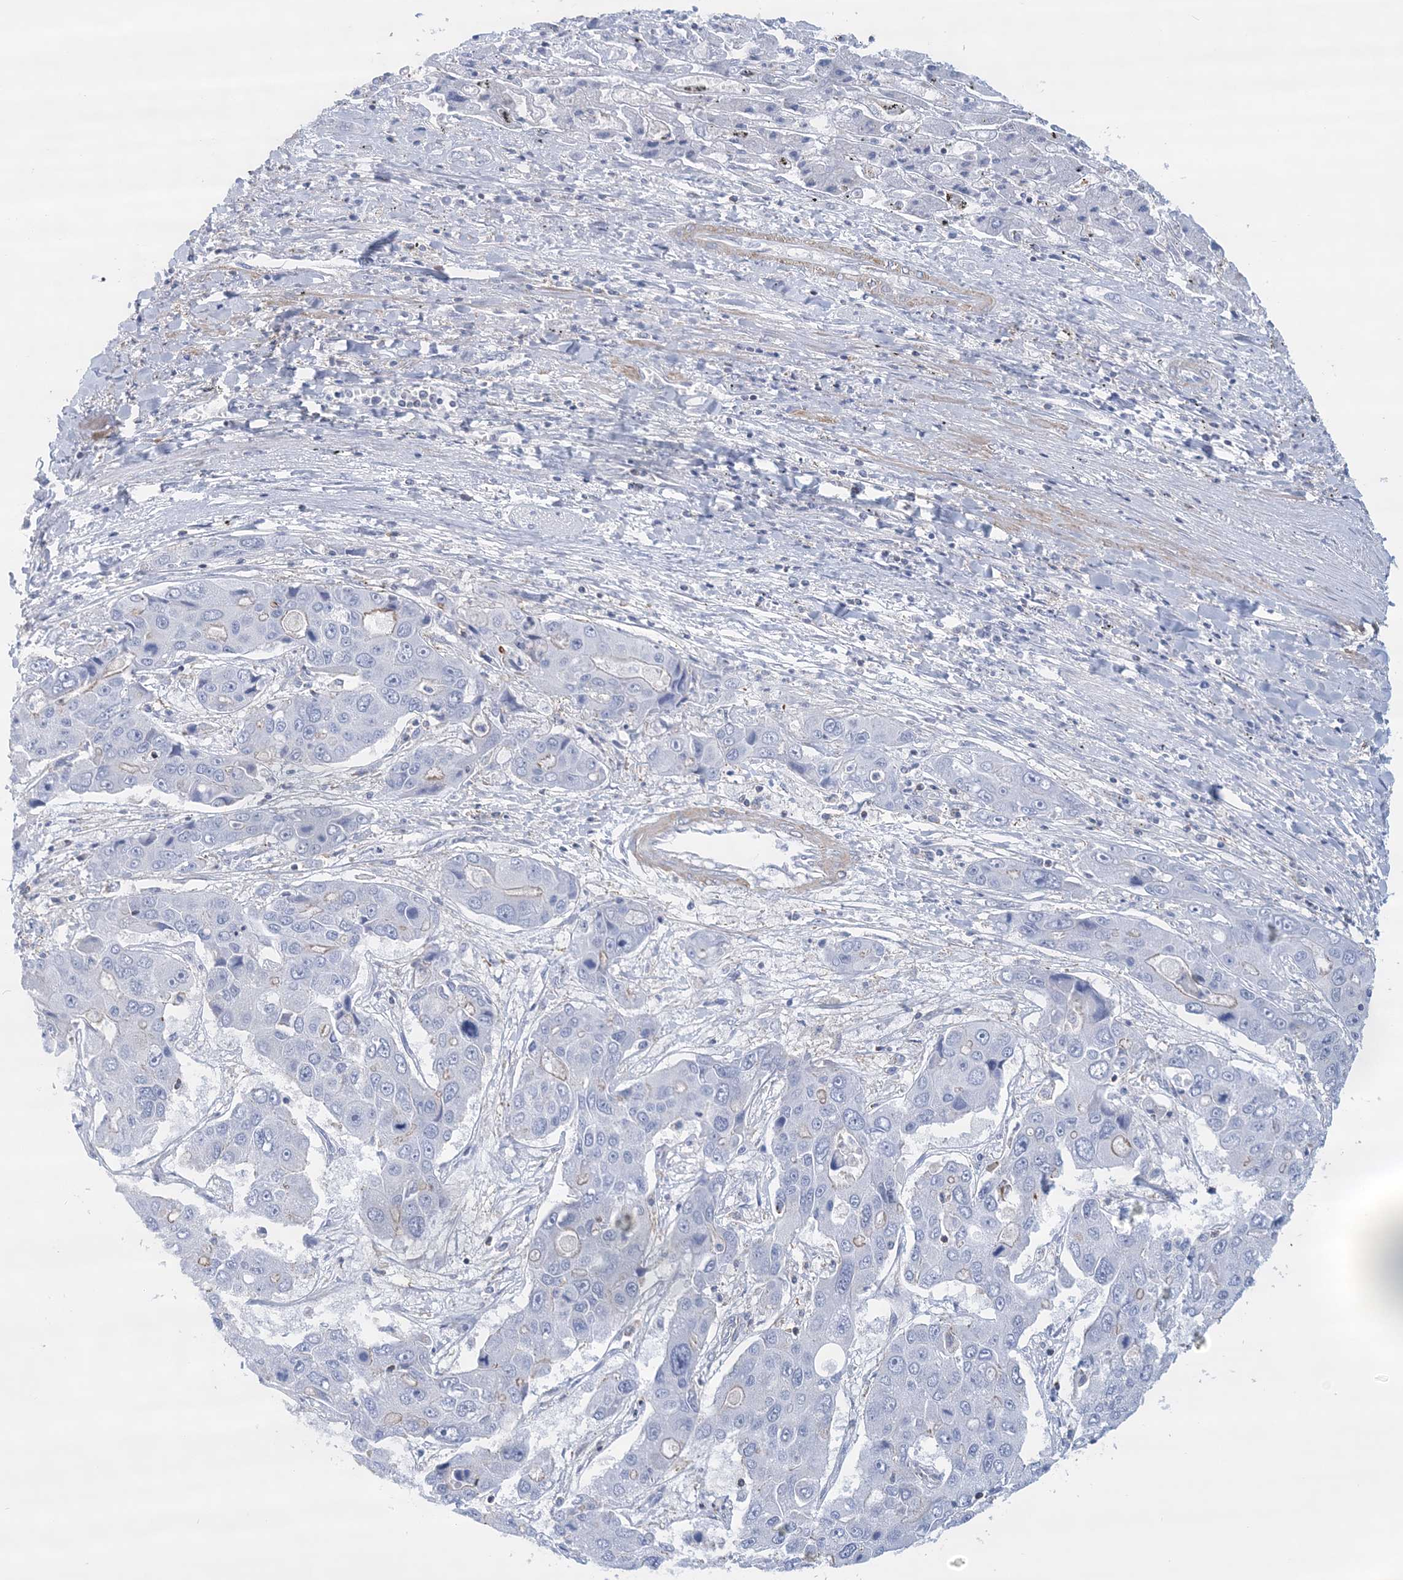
{"staining": {"intensity": "weak", "quantity": "<25%", "location": "cytoplasmic/membranous"}, "tissue": "liver cancer", "cell_type": "Tumor cells", "image_type": "cancer", "snomed": [{"axis": "morphology", "description": "Cholangiocarcinoma"}, {"axis": "topography", "description": "Liver"}], "caption": "Liver cholangiocarcinoma stained for a protein using IHC exhibits no staining tumor cells.", "gene": "C11orf21", "patient": {"sex": "male", "age": 67}}